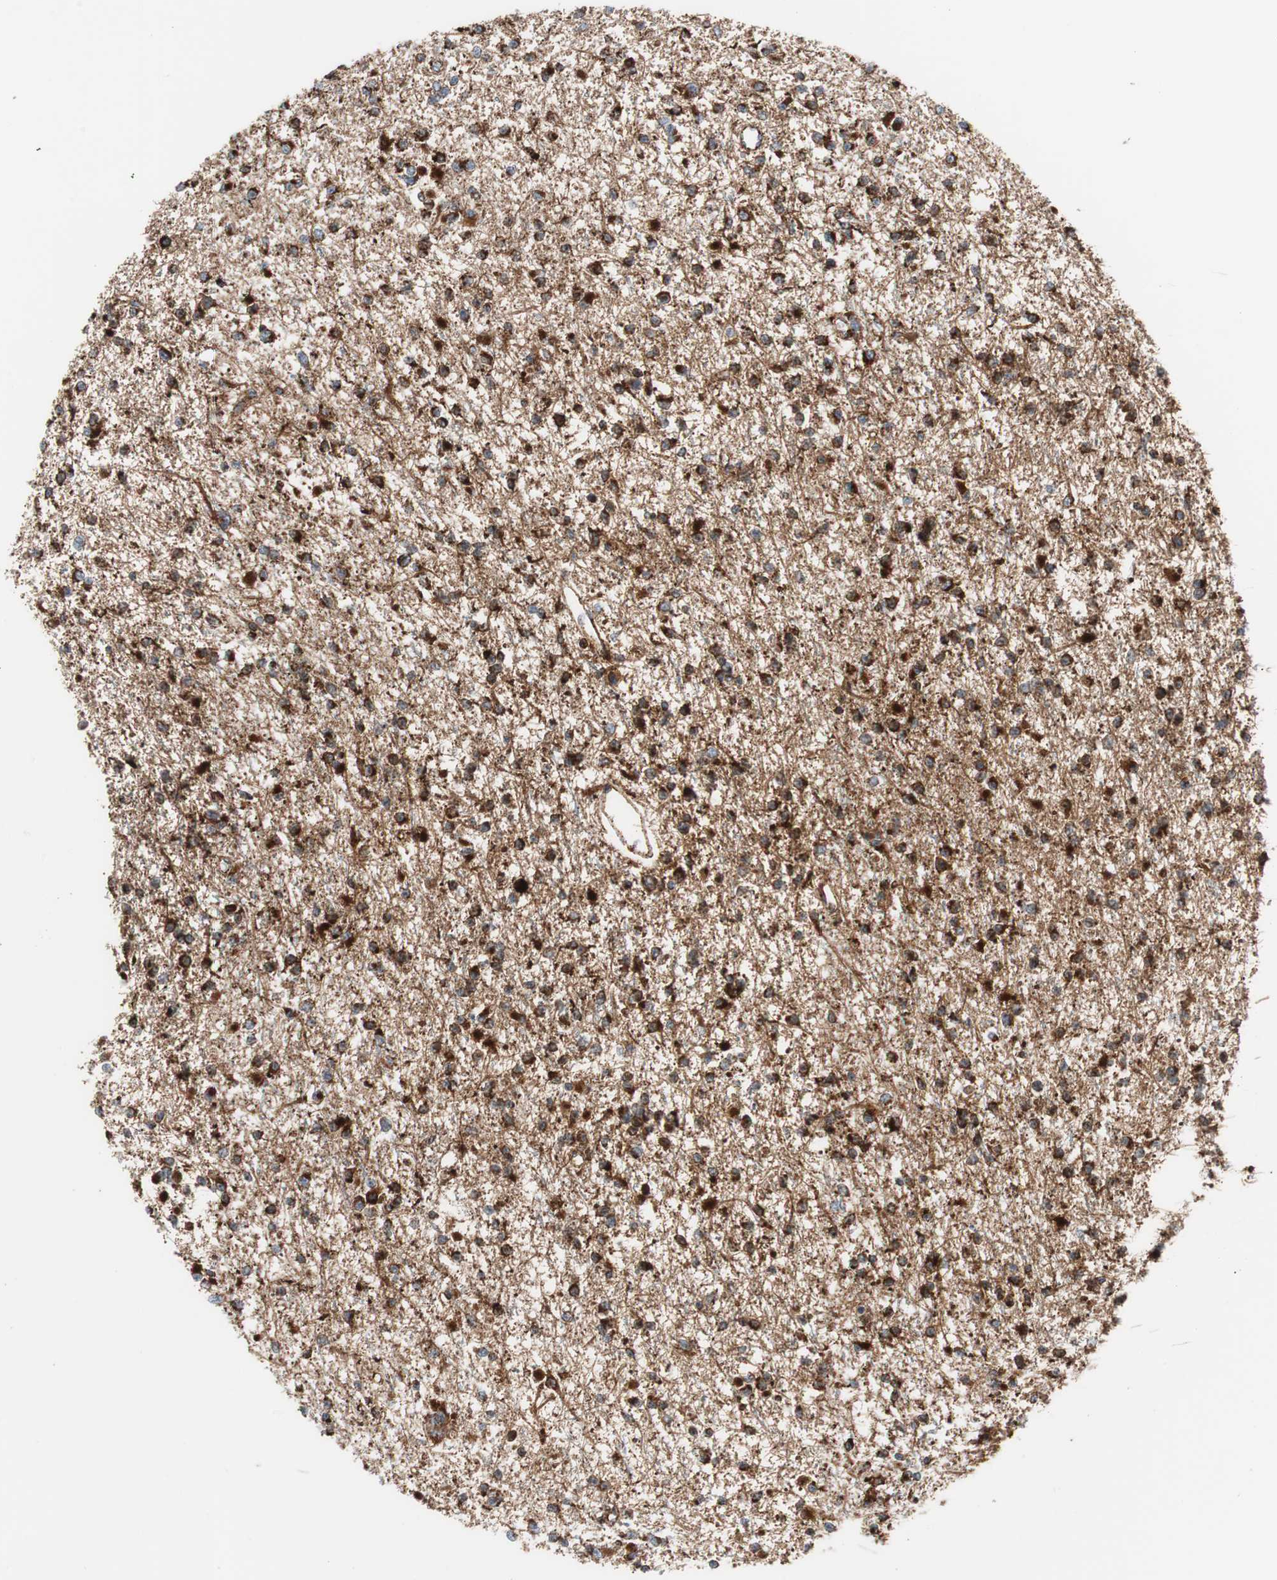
{"staining": {"intensity": "strong", "quantity": ">75%", "location": "cytoplasmic/membranous"}, "tissue": "glioma", "cell_type": "Tumor cells", "image_type": "cancer", "snomed": [{"axis": "morphology", "description": "Glioma, malignant, Low grade"}, {"axis": "topography", "description": "Brain"}], "caption": "High-magnification brightfield microscopy of glioma stained with DAB (brown) and counterstained with hematoxylin (blue). tumor cells exhibit strong cytoplasmic/membranous staining is present in approximately>75% of cells.", "gene": "LAMP1", "patient": {"sex": "female", "age": 22}}